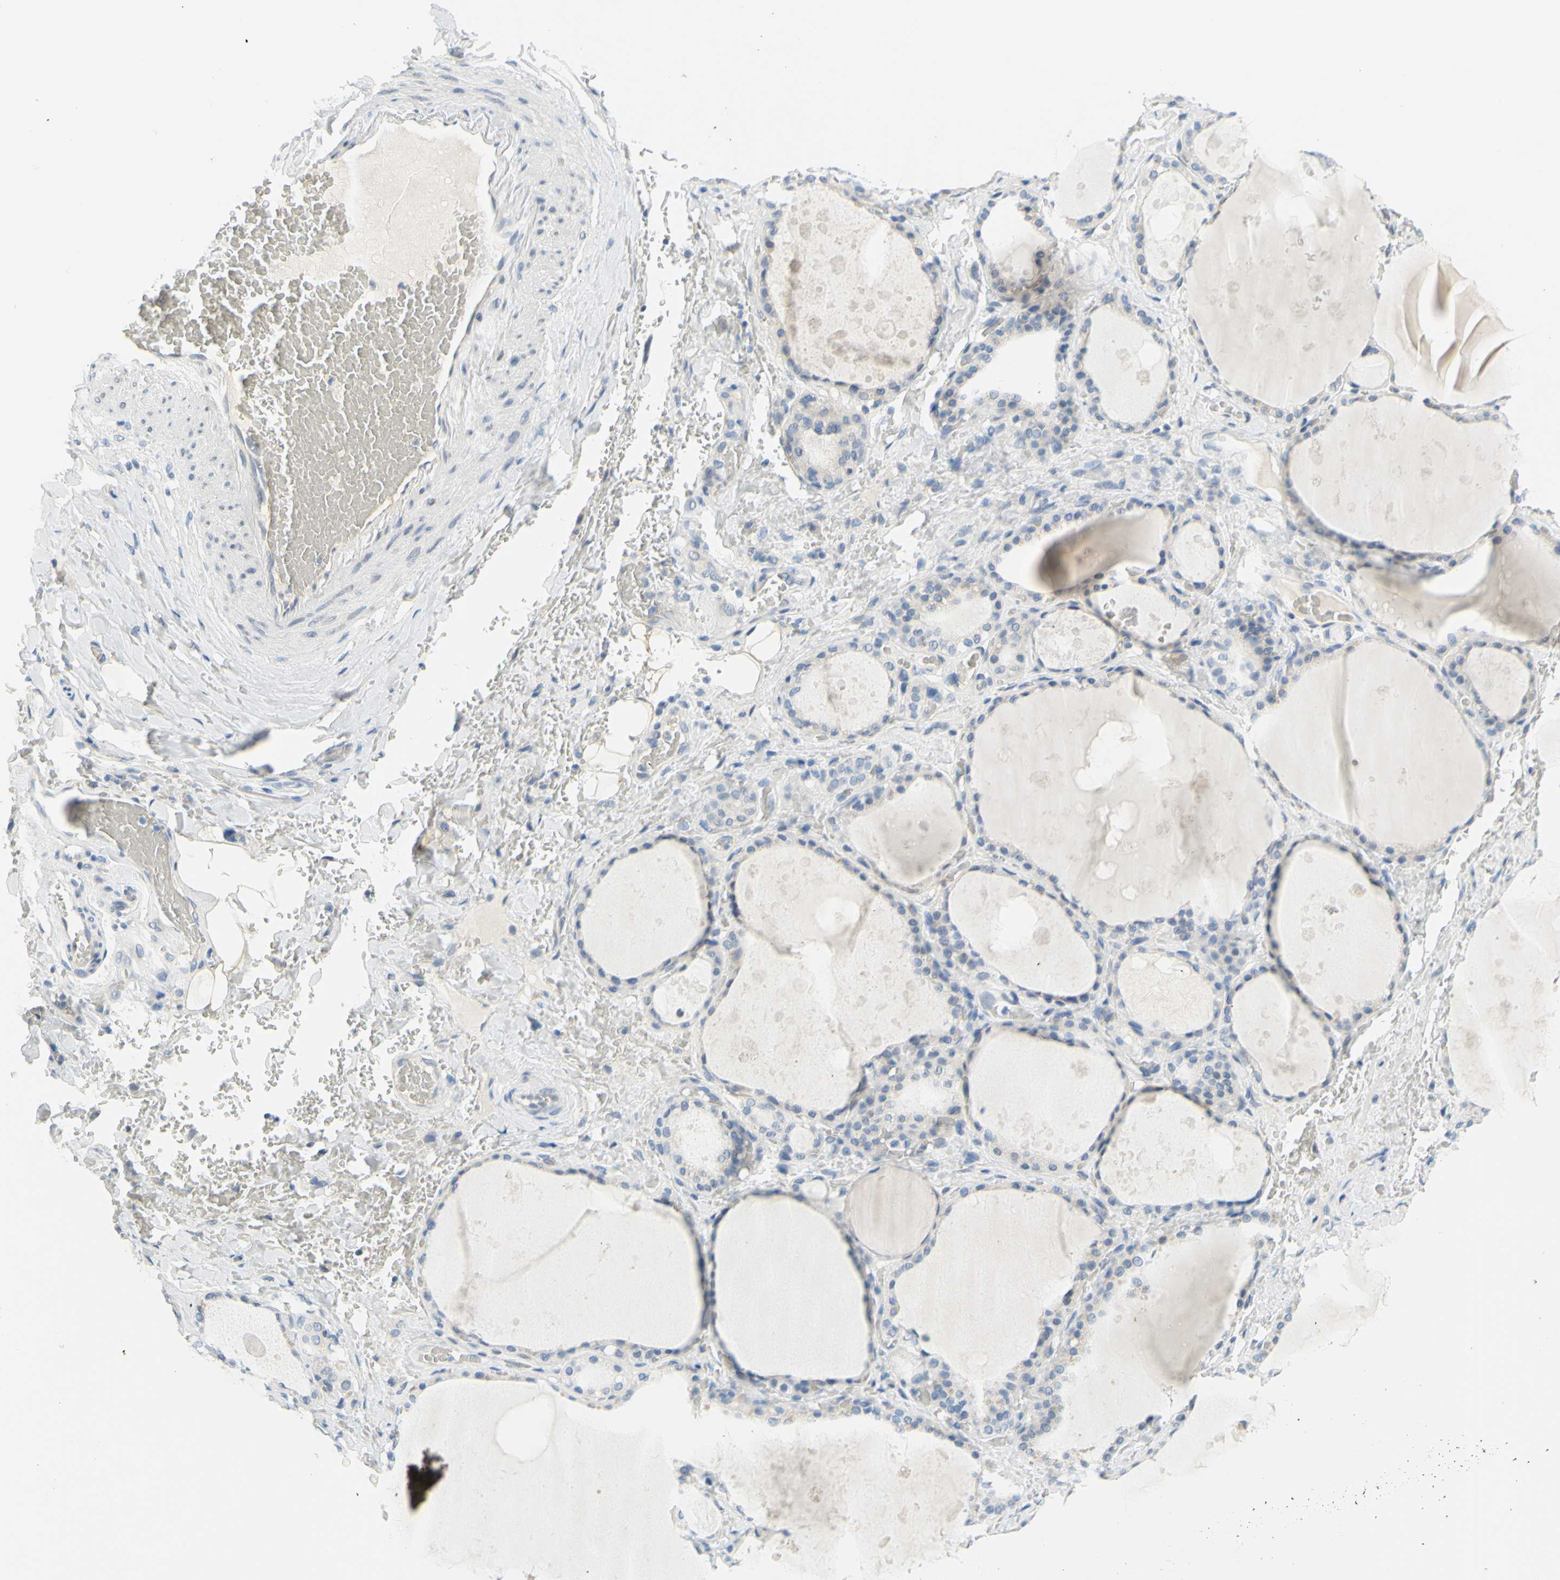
{"staining": {"intensity": "negative", "quantity": "none", "location": "none"}, "tissue": "thyroid gland", "cell_type": "Glandular cells", "image_type": "normal", "snomed": [{"axis": "morphology", "description": "Normal tissue, NOS"}, {"axis": "topography", "description": "Thyroid gland"}], "caption": "Immunohistochemical staining of unremarkable thyroid gland demonstrates no significant expression in glandular cells. The staining was performed using DAB to visualize the protein expression in brown, while the nuclei were stained in blue with hematoxylin (Magnification: 20x).", "gene": "DCT", "patient": {"sex": "male", "age": 61}}